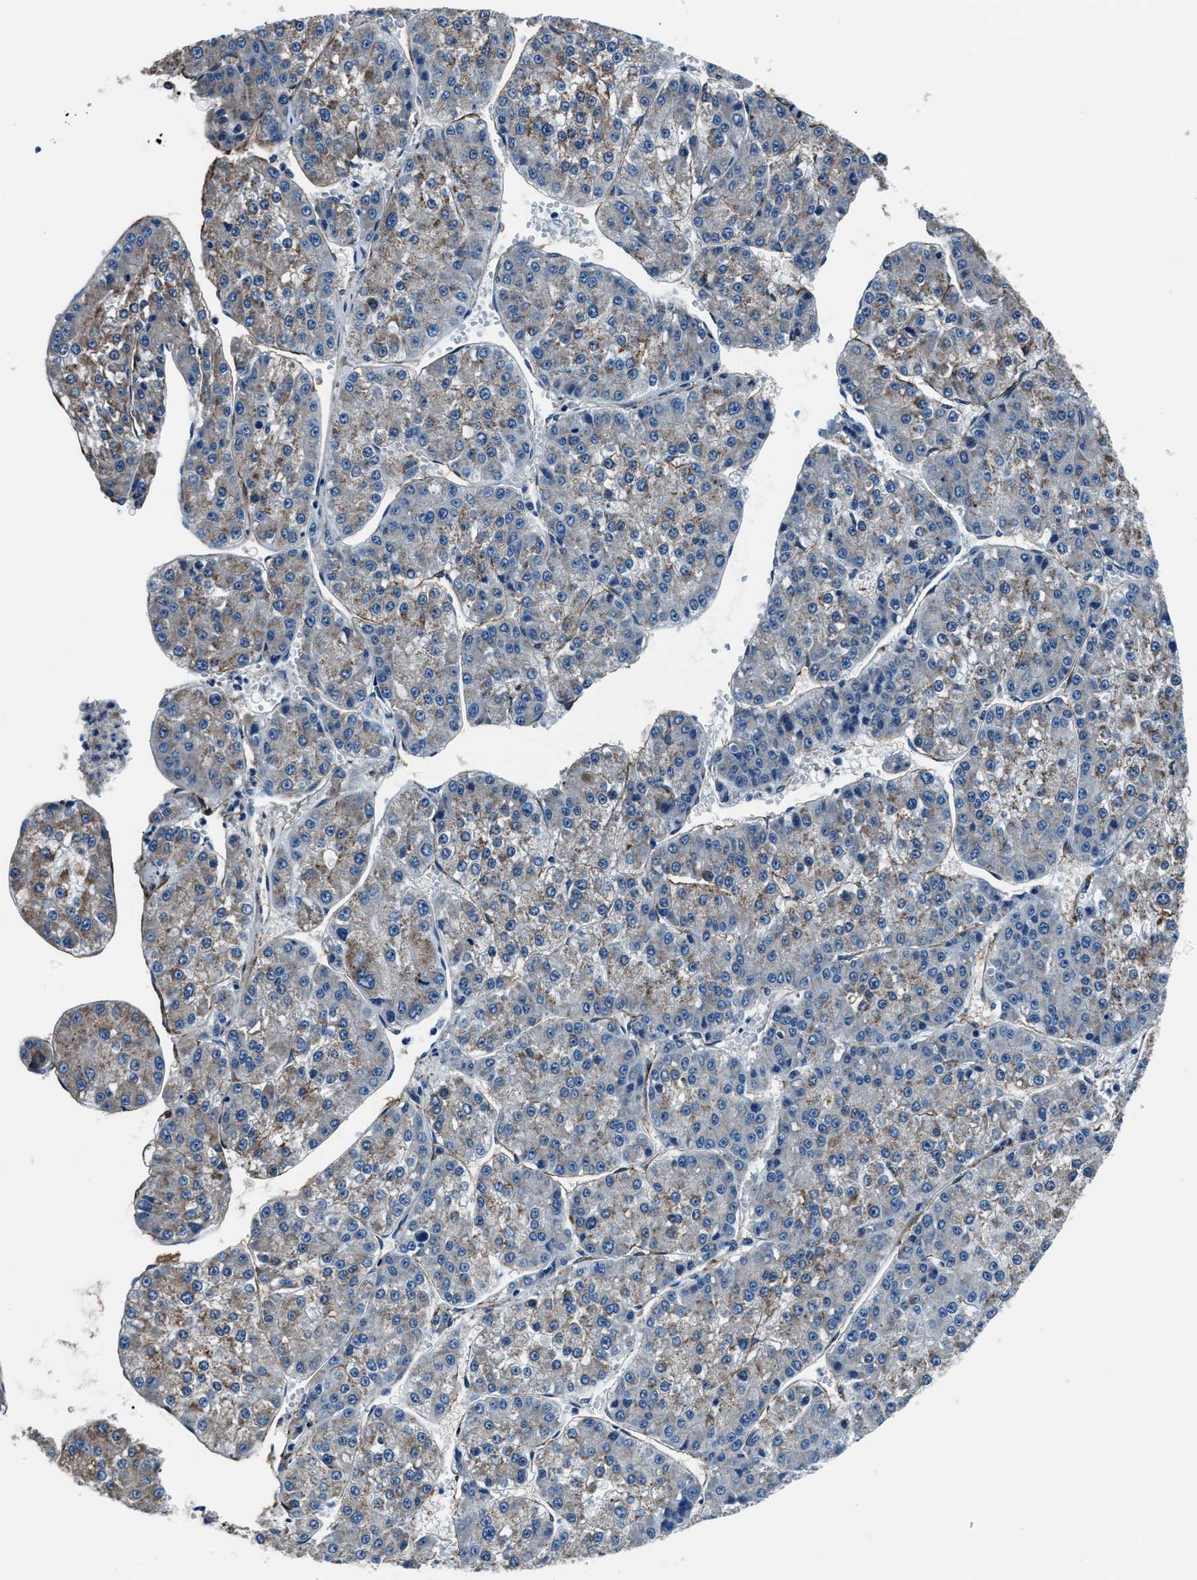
{"staining": {"intensity": "weak", "quantity": "25%-75%", "location": "cytoplasmic/membranous"}, "tissue": "liver cancer", "cell_type": "Tumor cells", "image_type": "cancer", "snomed": [{"axis": "morphology", "description": "Carcinoma, Hepatocellular, NOS"}, {"axis": "topography", "description": "Liver"}], "caption": "Weak cytoplasmic/membranous expression is identified in approximately 25%-75% of tumor cells in liver cancer (hepatocellular carcinoma). (DAB (3,3'-diaminobenzidine) IHC with brightfield microscopy, high magnification).", "gene": "PRTFDC1", "patient": {"sex": "female", "age": 73}}